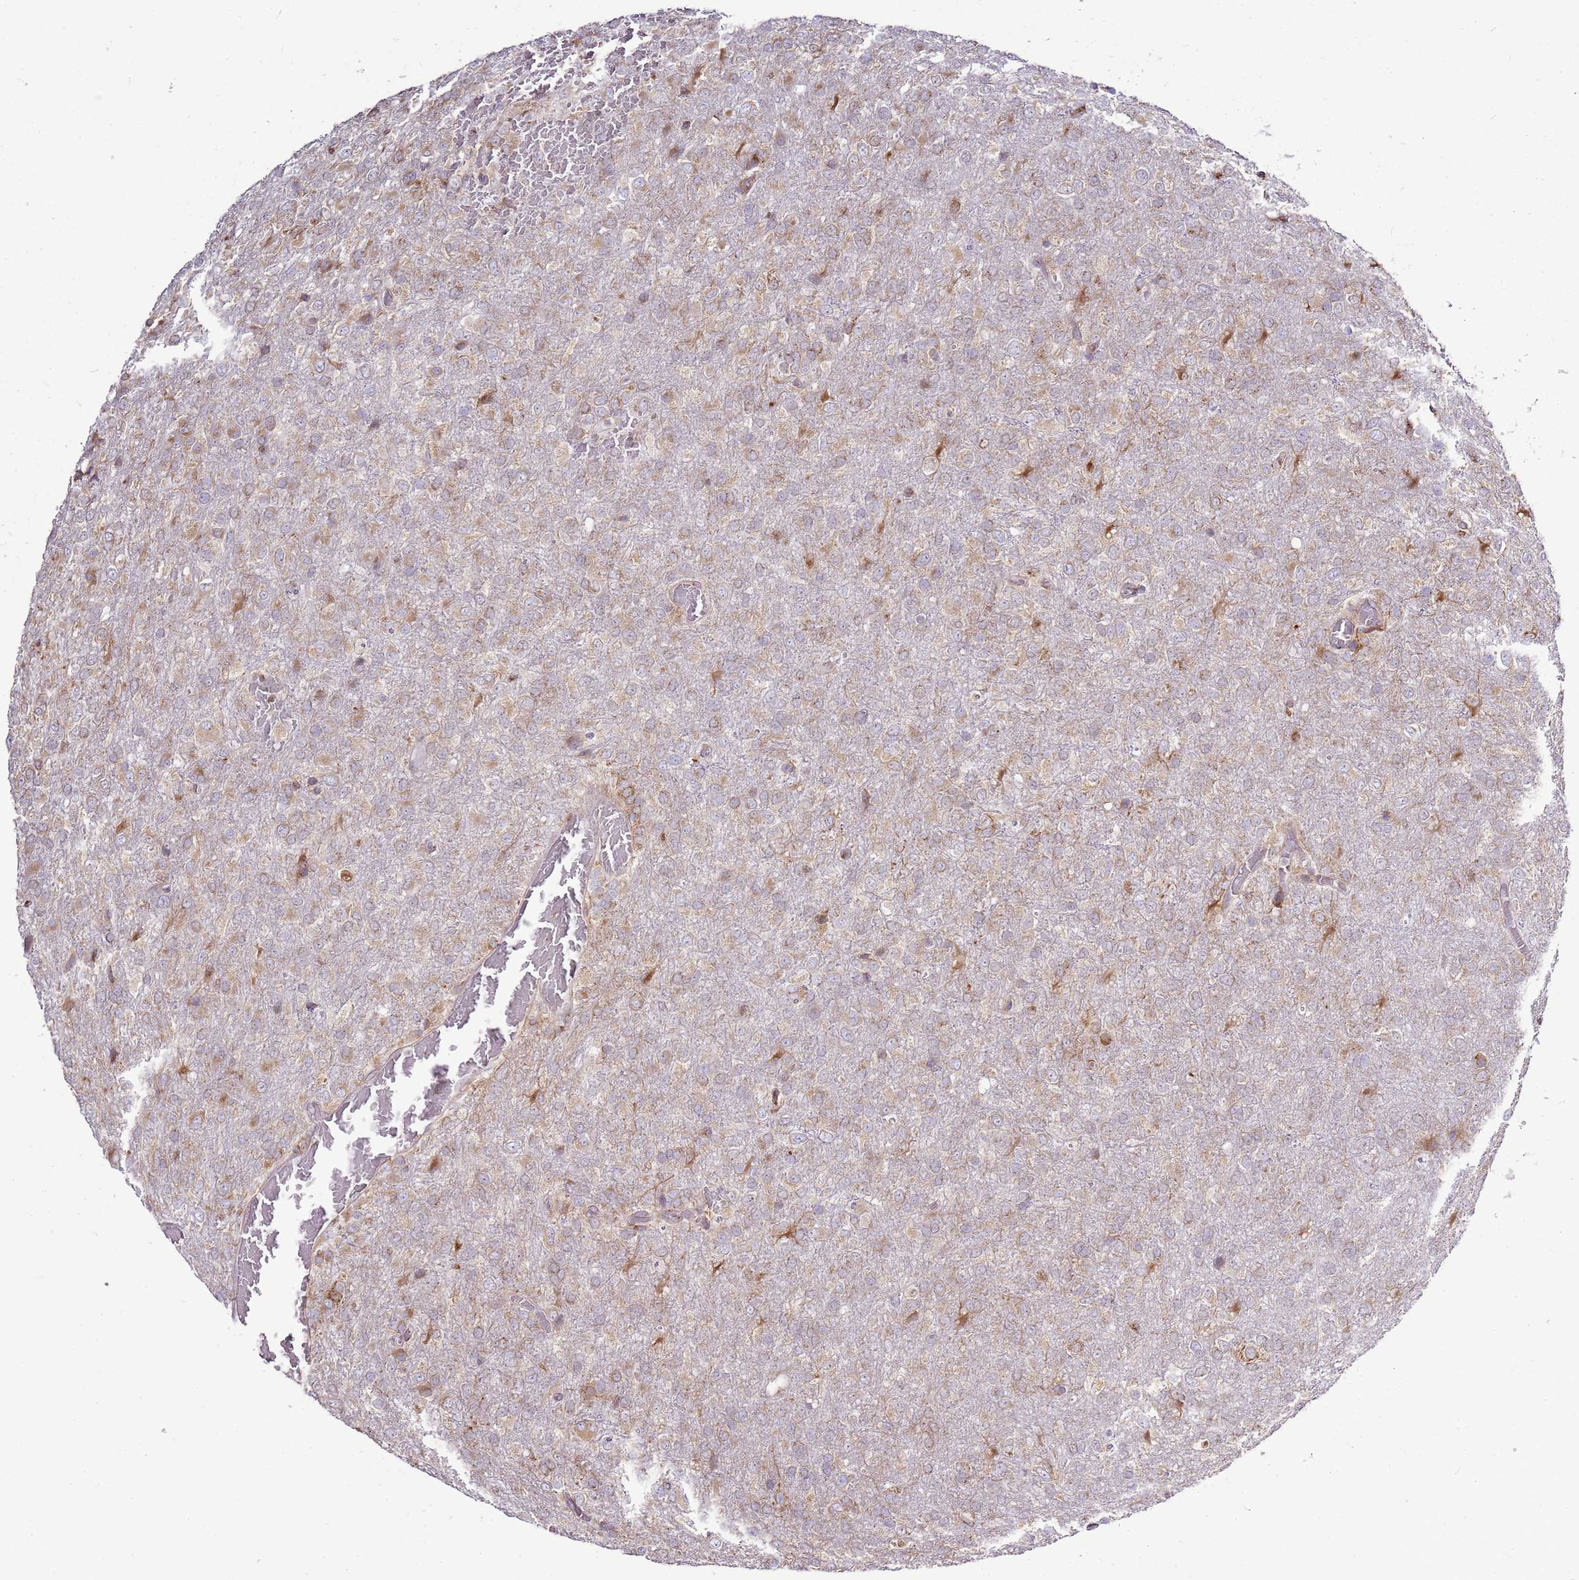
{"staining": {"intensity": "weak", "quantity": ">75%", "location": "cytoplasmic/membranous"}, "tissue": "glioma", "cell_type": "Tumor cells", "image_type": "cancer", "snomed": [{"axis": "morphology", "description": "Glioma, malignant, High grade"}, {"axis": "topography", "description": "Brain"}], "caption": "Tumor cells demonstrate weak cytoplasmic/membranous expression in about >75% of cells in malignant glioma (high-grade).", "gene": "TMED10", "patient": {"sex": "female", "age": 74}}